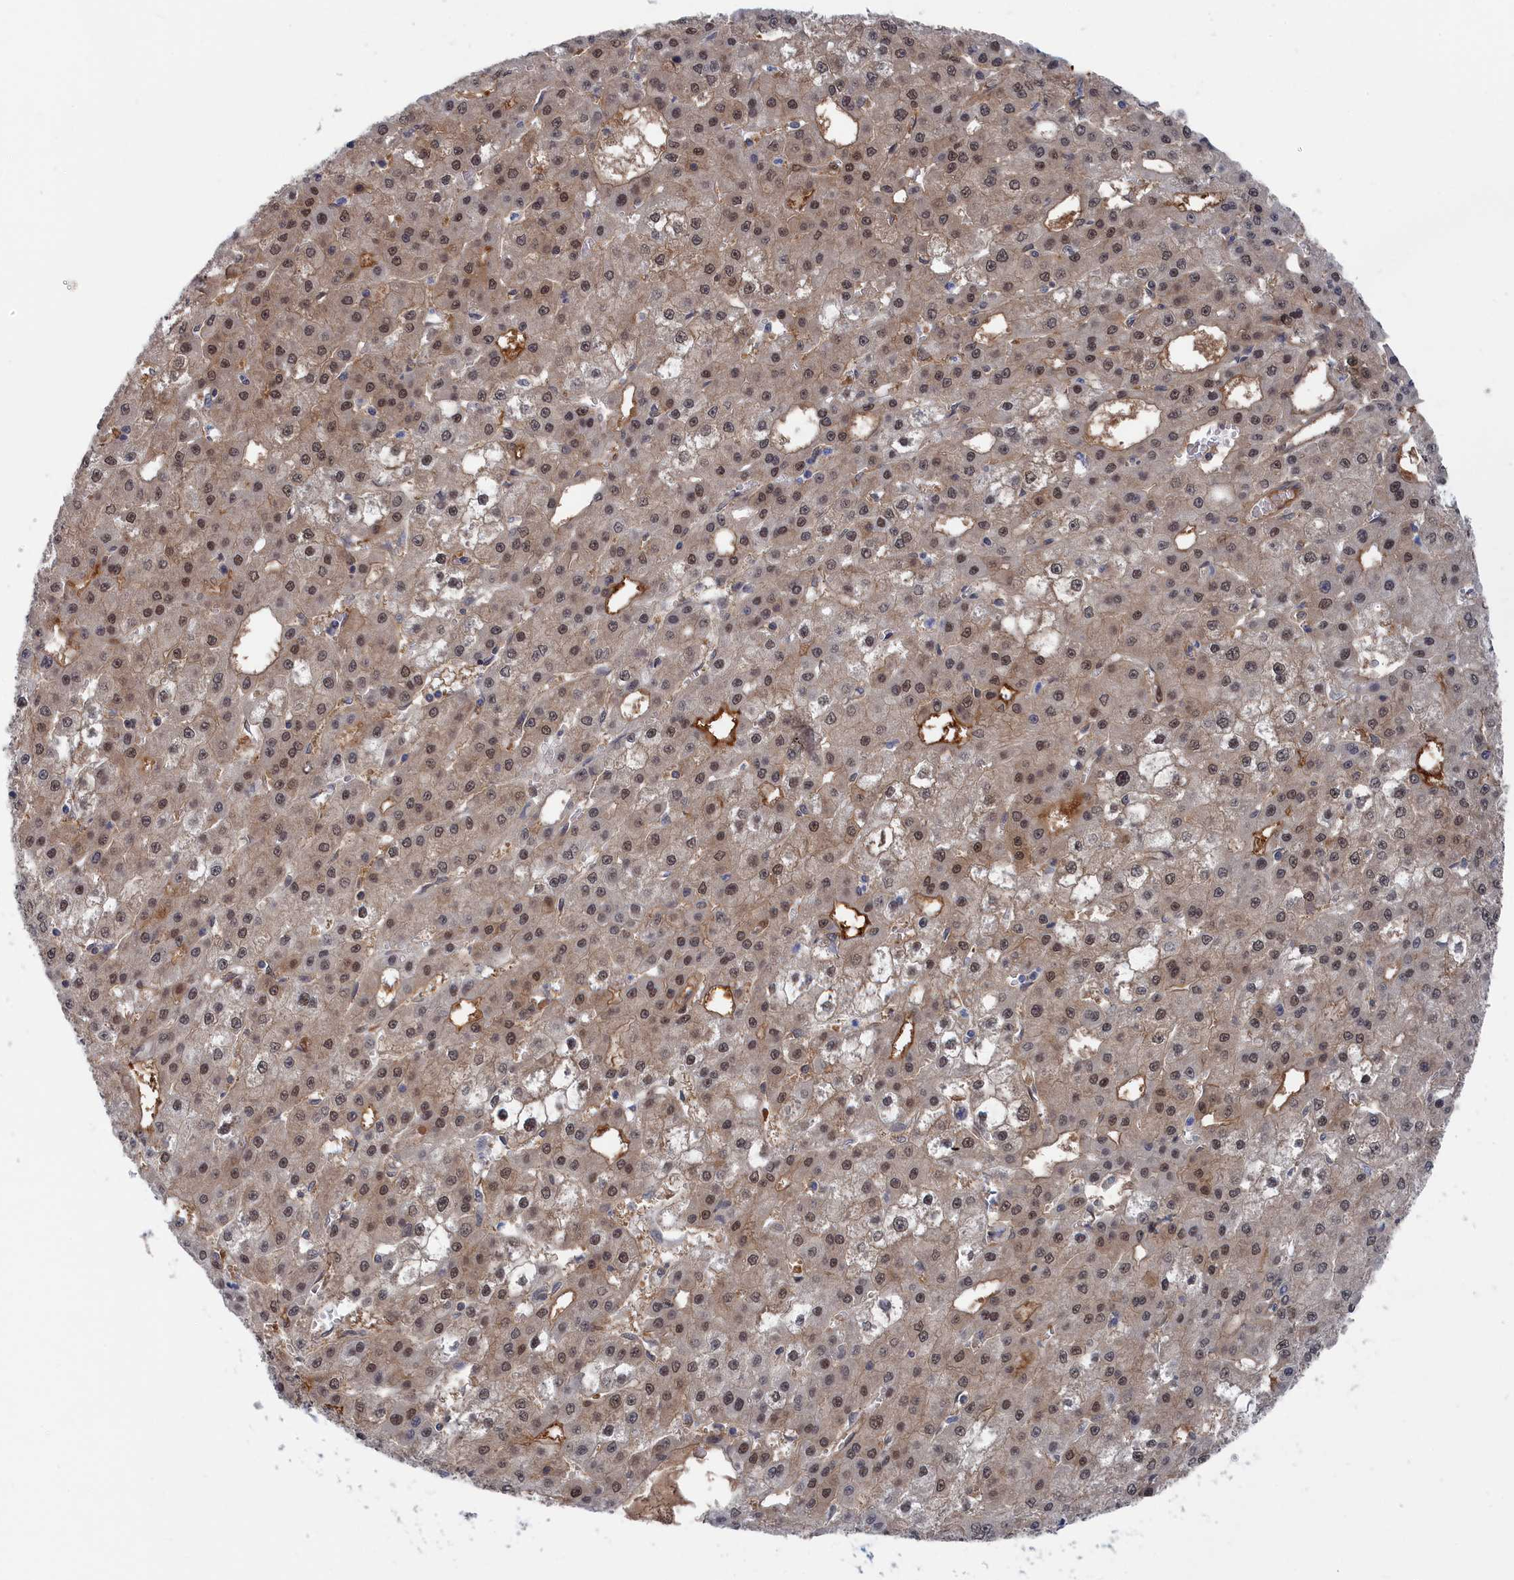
{"staining": {"intensity": "moderate", "quantity": "25%-75%", "location": "nuclear"}, "tissue": "liver cancer", "cell_type": "Tumor cells", "image_type": "cancer", "snomed": [{"axis": "morphology", "description": "Carcinoma, Hepatocellular, NOS"}, {"axis": "topography", "description": "Liver"}], "caption": "Human hepatocellular carcinoma (liver) stained with a brown dye exhibits moderate nuclear positive staining in about 25%-75% of tumor cells.", "gene": "IRGQ", "patient": {"sex": "male", "age": 47}}